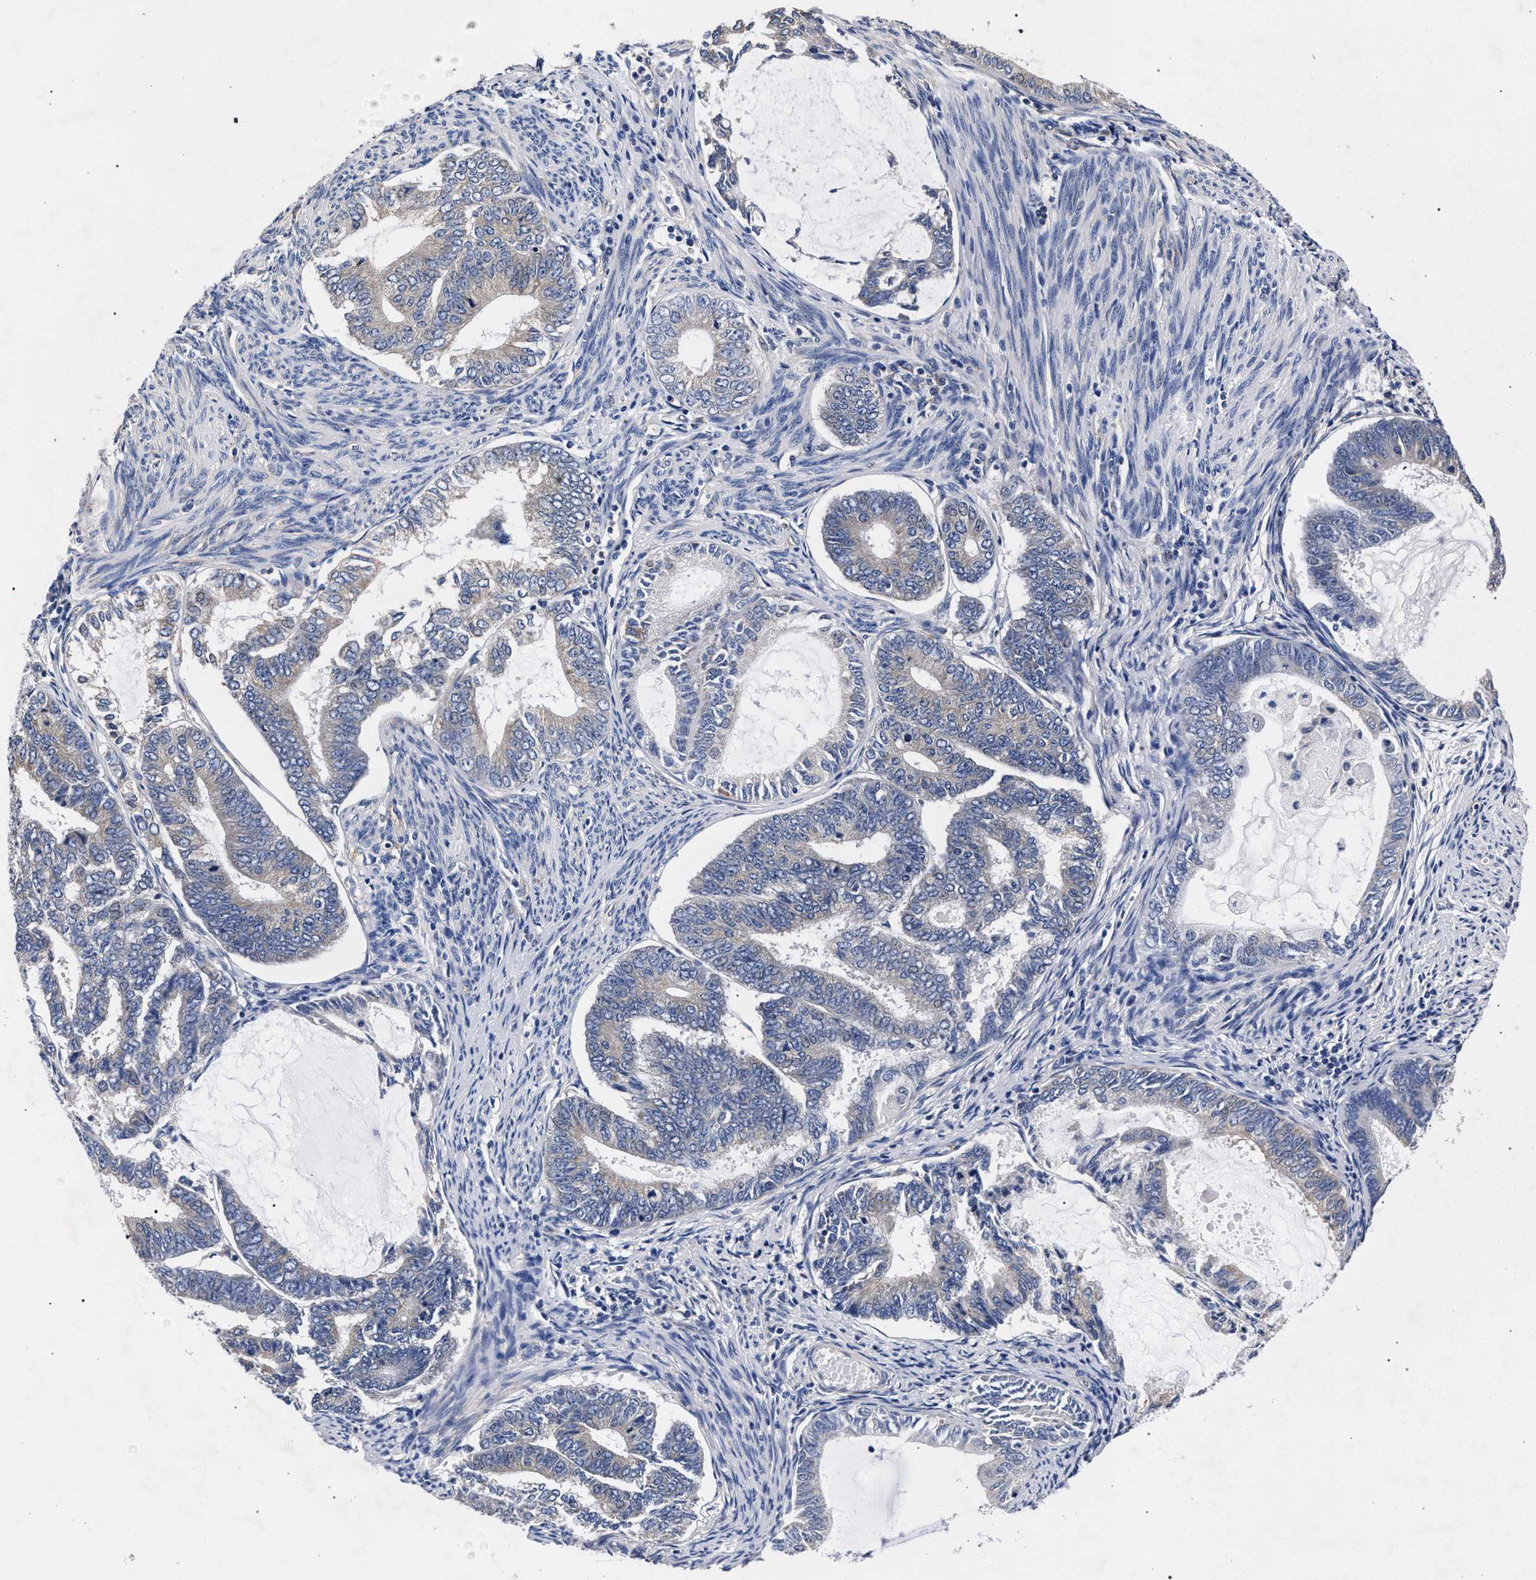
{"staining": {"intensity": "weak", "quantity": "<25%", "location": "cytoplasmic/membranous"}, "tissue": "endometrial cancer", "cell_type": "Tumor cells", "image_type": "cancer", "snomed": [{"axis": "morphology", "description": "Adenocarcinoma, NOS"}, {"axis": "topography", "description": "Endometrium"}], "caption": "Immunohistochemical staining of endometrial cancer displays no significant expression in tumor cells.", "gene": "CFAP95", "patient": {"sex": "female", "age": 86}}